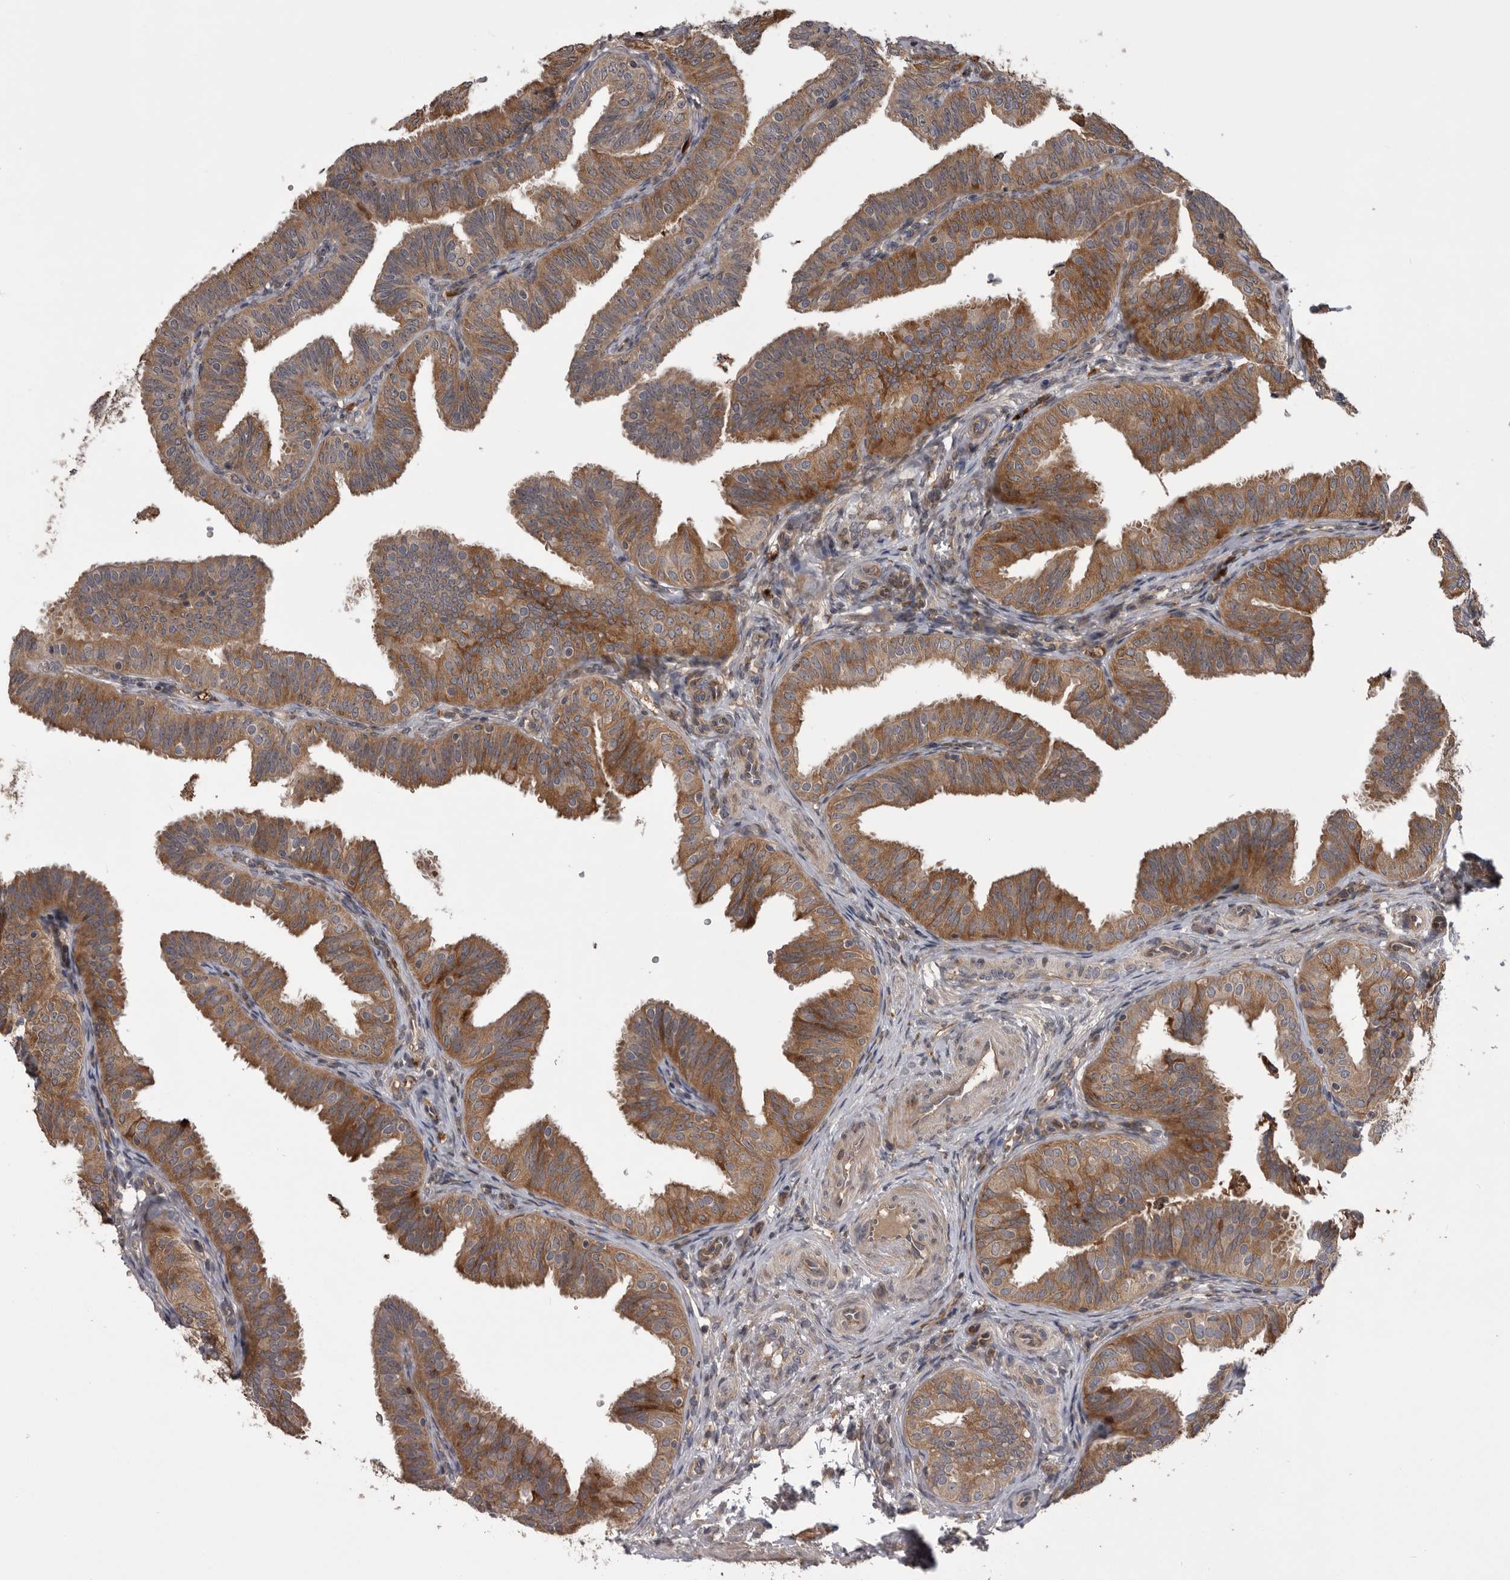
{"staining": {"intensity": "moderate", "quantity": ">75%", "location": "cytoplasmic/membranous"}, "tissue": "fallopian tube", "cell_type": "Glandular cells", "image_type": "normal", "snomed": [{"axis": "morphology", "description": "Normal tissue, NOS"}, {"axis": "topography", "description": "Fallopian tube"}], "caption": "Brown immunohistochemical staining in normal fallopian tube demonstrates moderate cytoplasmic/membranous positivity in about >75% of glandular cells. (DAB = brown stain, brightfield microscopy at high magnification).", "gene": "RAB3GAP2", "patient": {"sex": "female", "age": 35}}